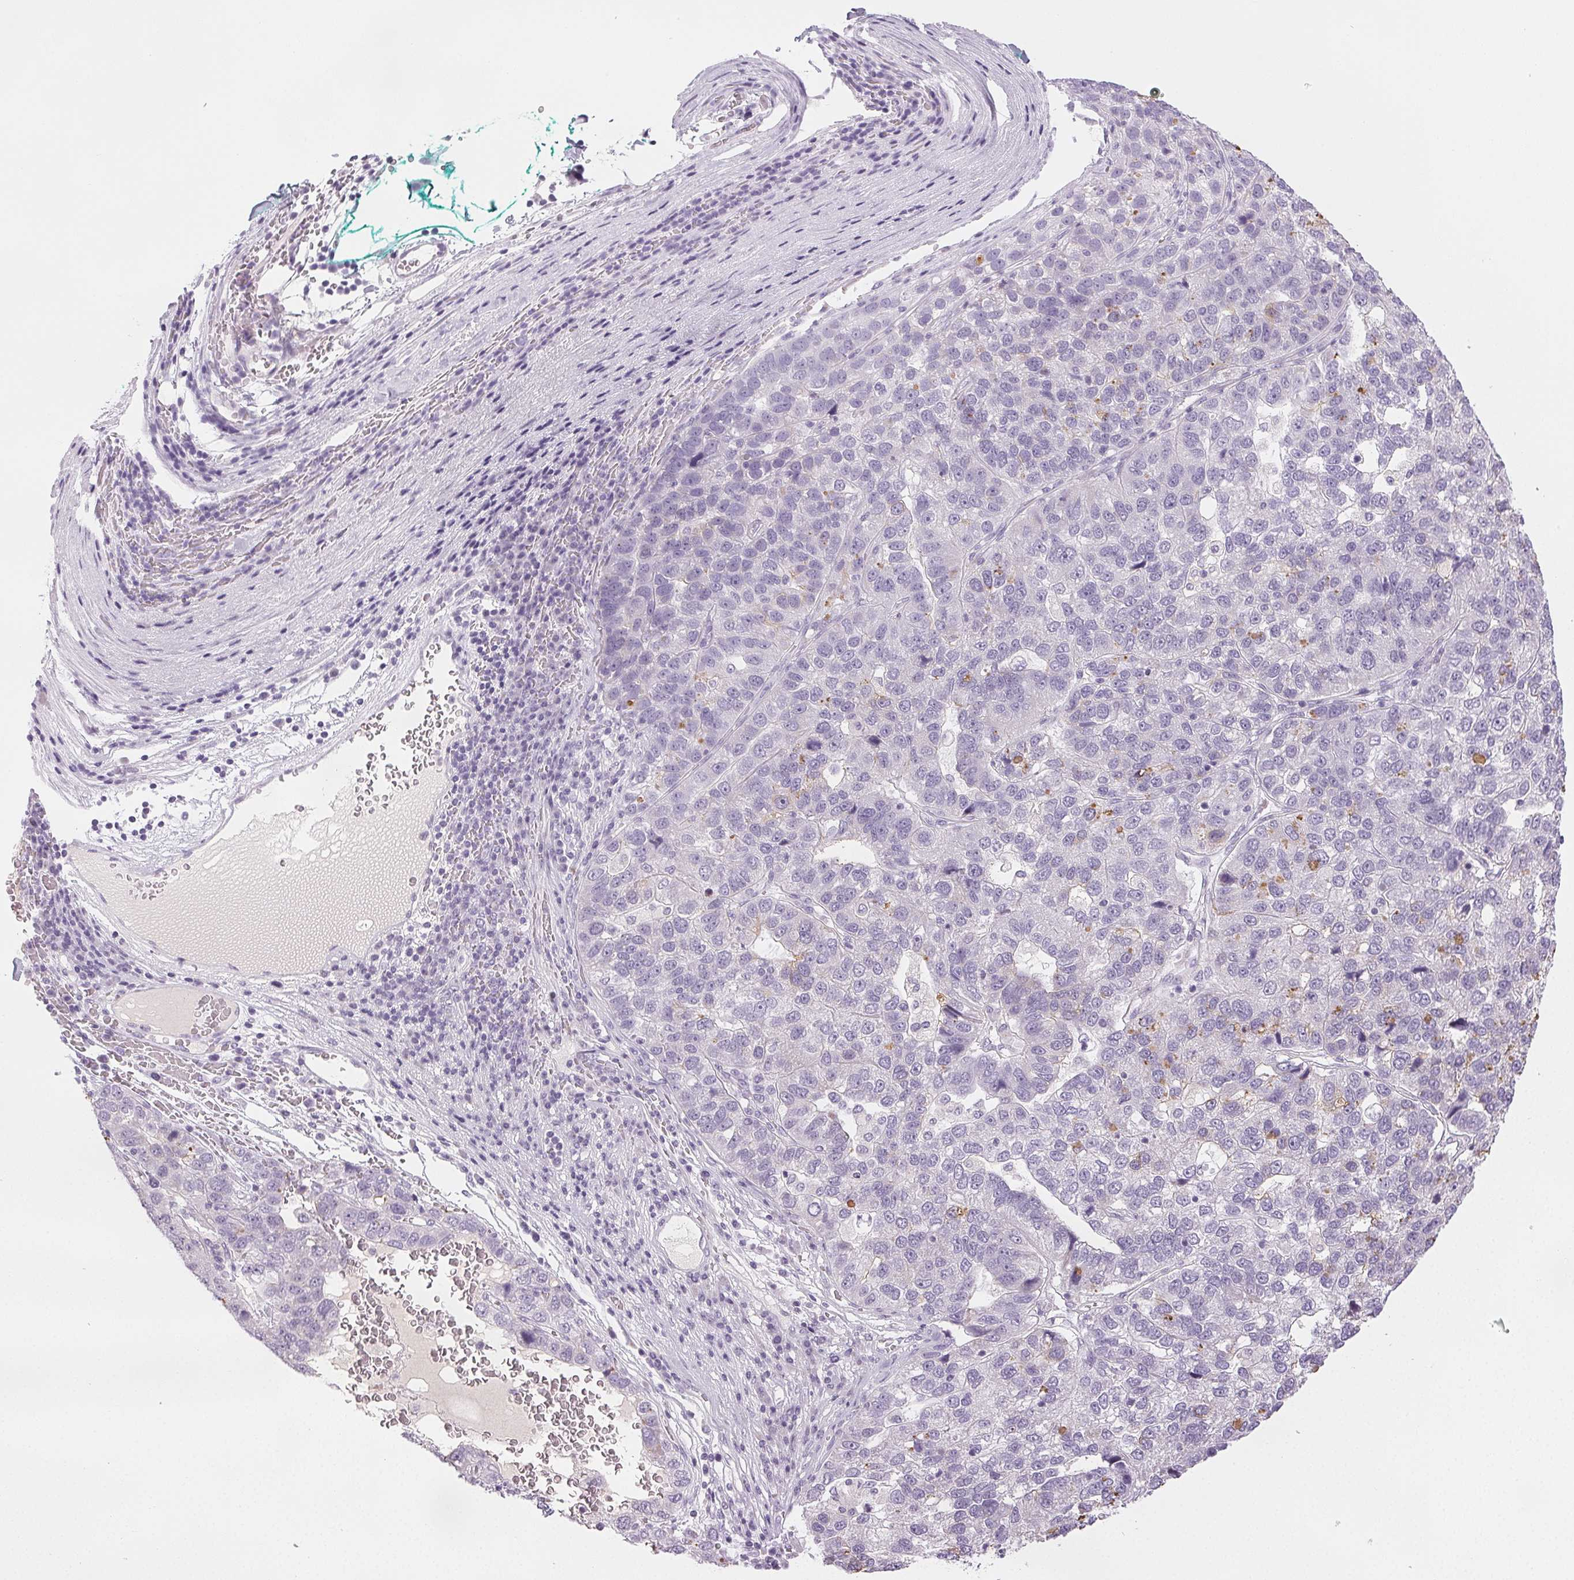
{"staining": {"intensity": "negative", "quantity": "none", "location": "none"}, "tissue": "pancreatic cancer", "cell_type": "Tumor cells", "image_type": "cancer", "snomed": [{"axis": "morphology", "description": "Adenocarcinoma, NOS"}, {"axis": "topography", "description": "Pancreas"}], "caption": "Adenocarcinoma (pancreatic) was stained to show a protein in brown. There is no significant expression in tumor cells.", "gene": "COL7A1", "patient": {"sex": "female", "age": 61}}